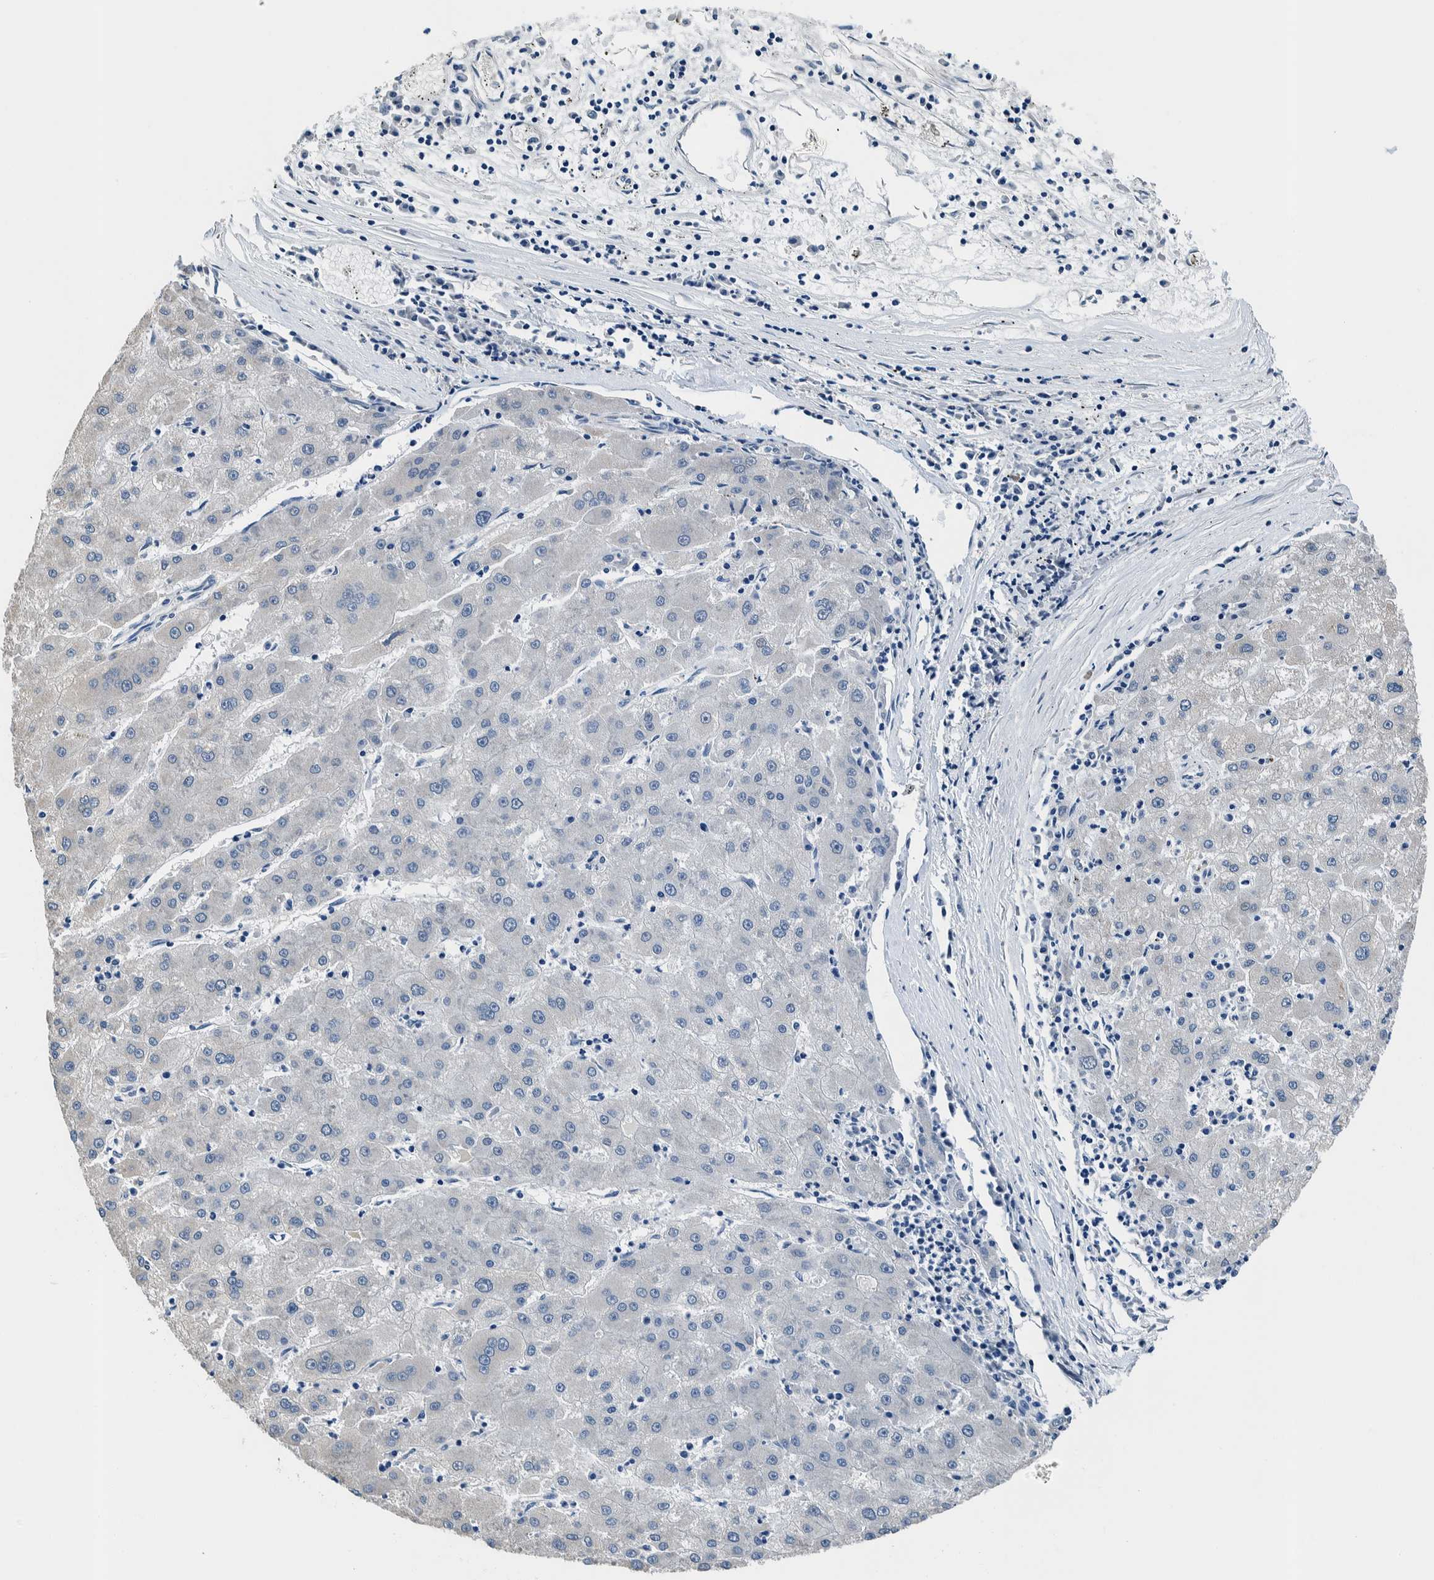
{"staining": {"intensity": "negative", "quantity": "none", "location": "none"}, "tissue": "liver cancer", "cell_type": "Tumor cells", "image_type": "cancer", "snomed": [{"axis": "morphology", "description": "Carcinoma, Hepatocellular, NOS"}, {"axis": "topography", "description": "Liver"}], "caption": "This is a histopathology image of immunohistochemistry staining of hepatocellular carcinoma (liver), which shows no positivity in tumor cells. The staining was performed using DAB (3,3'-diaminobenzidine) to visualize the protein expression in brown, while the nuclei were stained in blue with hematoxylin (Magnification: 20x).", "gene": "NIBAN2", "patient": {"sex": "male", "age": 72}}